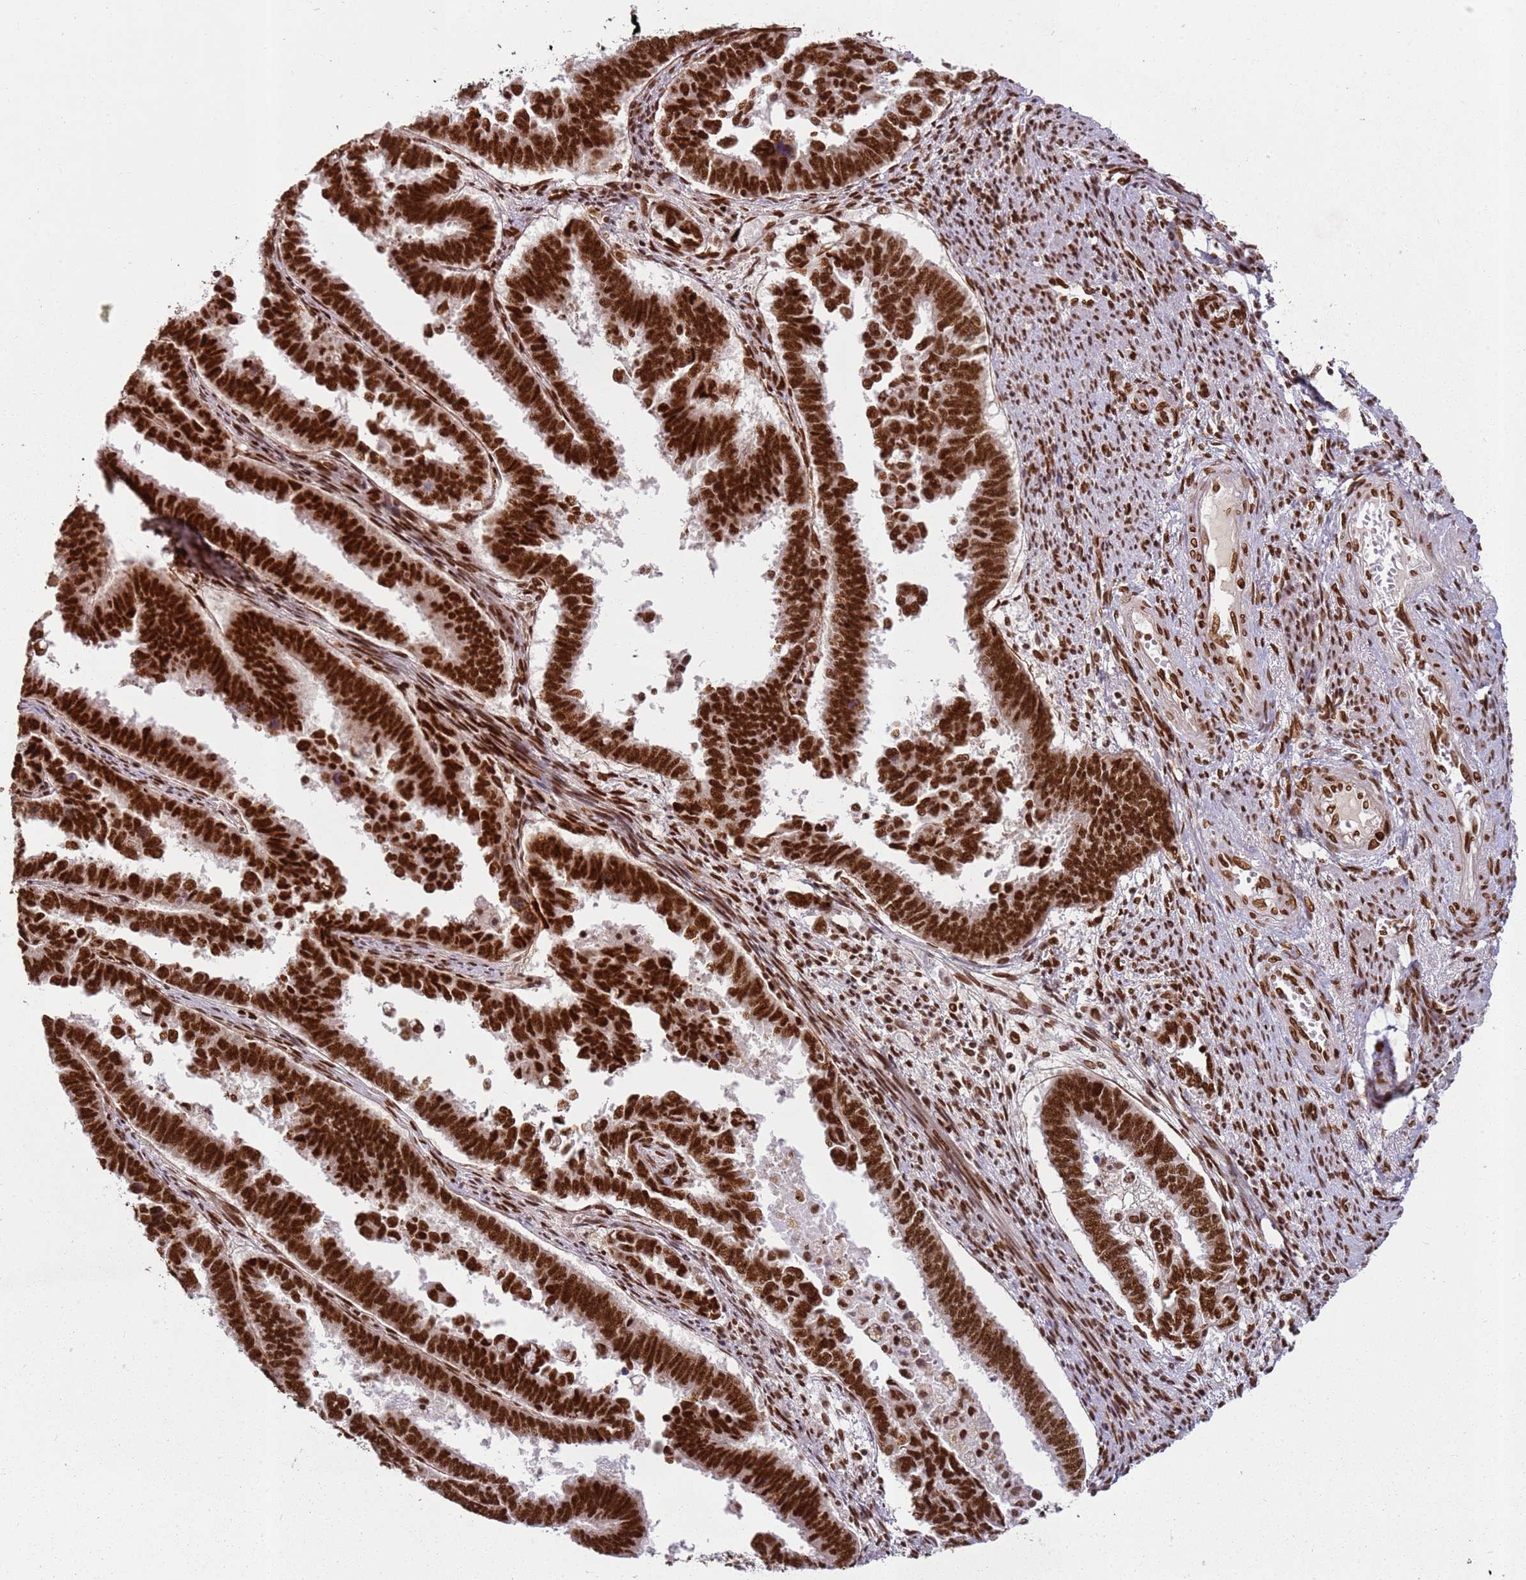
{"staining": {"intensity": "strong", "quantity": ">75%", "location": "nuclear"}, "tissue": "endometrial cancer", "cell_type": "Tumor cells", "image_type": "cancer", "snomed": [{"axis": "morphology", "description": "Adenocarcinoma, NOS"}, {"axis": "topography", "description": "Endometrium"}], "caption": "Immunohistochemistry image of human endometrial cancer stained for a protein (brown), which reveals high levels of strong nuclear positivity in about >75% of tumor cells.", "gene": "TENT4A", "patient": {"sex": "female", "age": 75}}